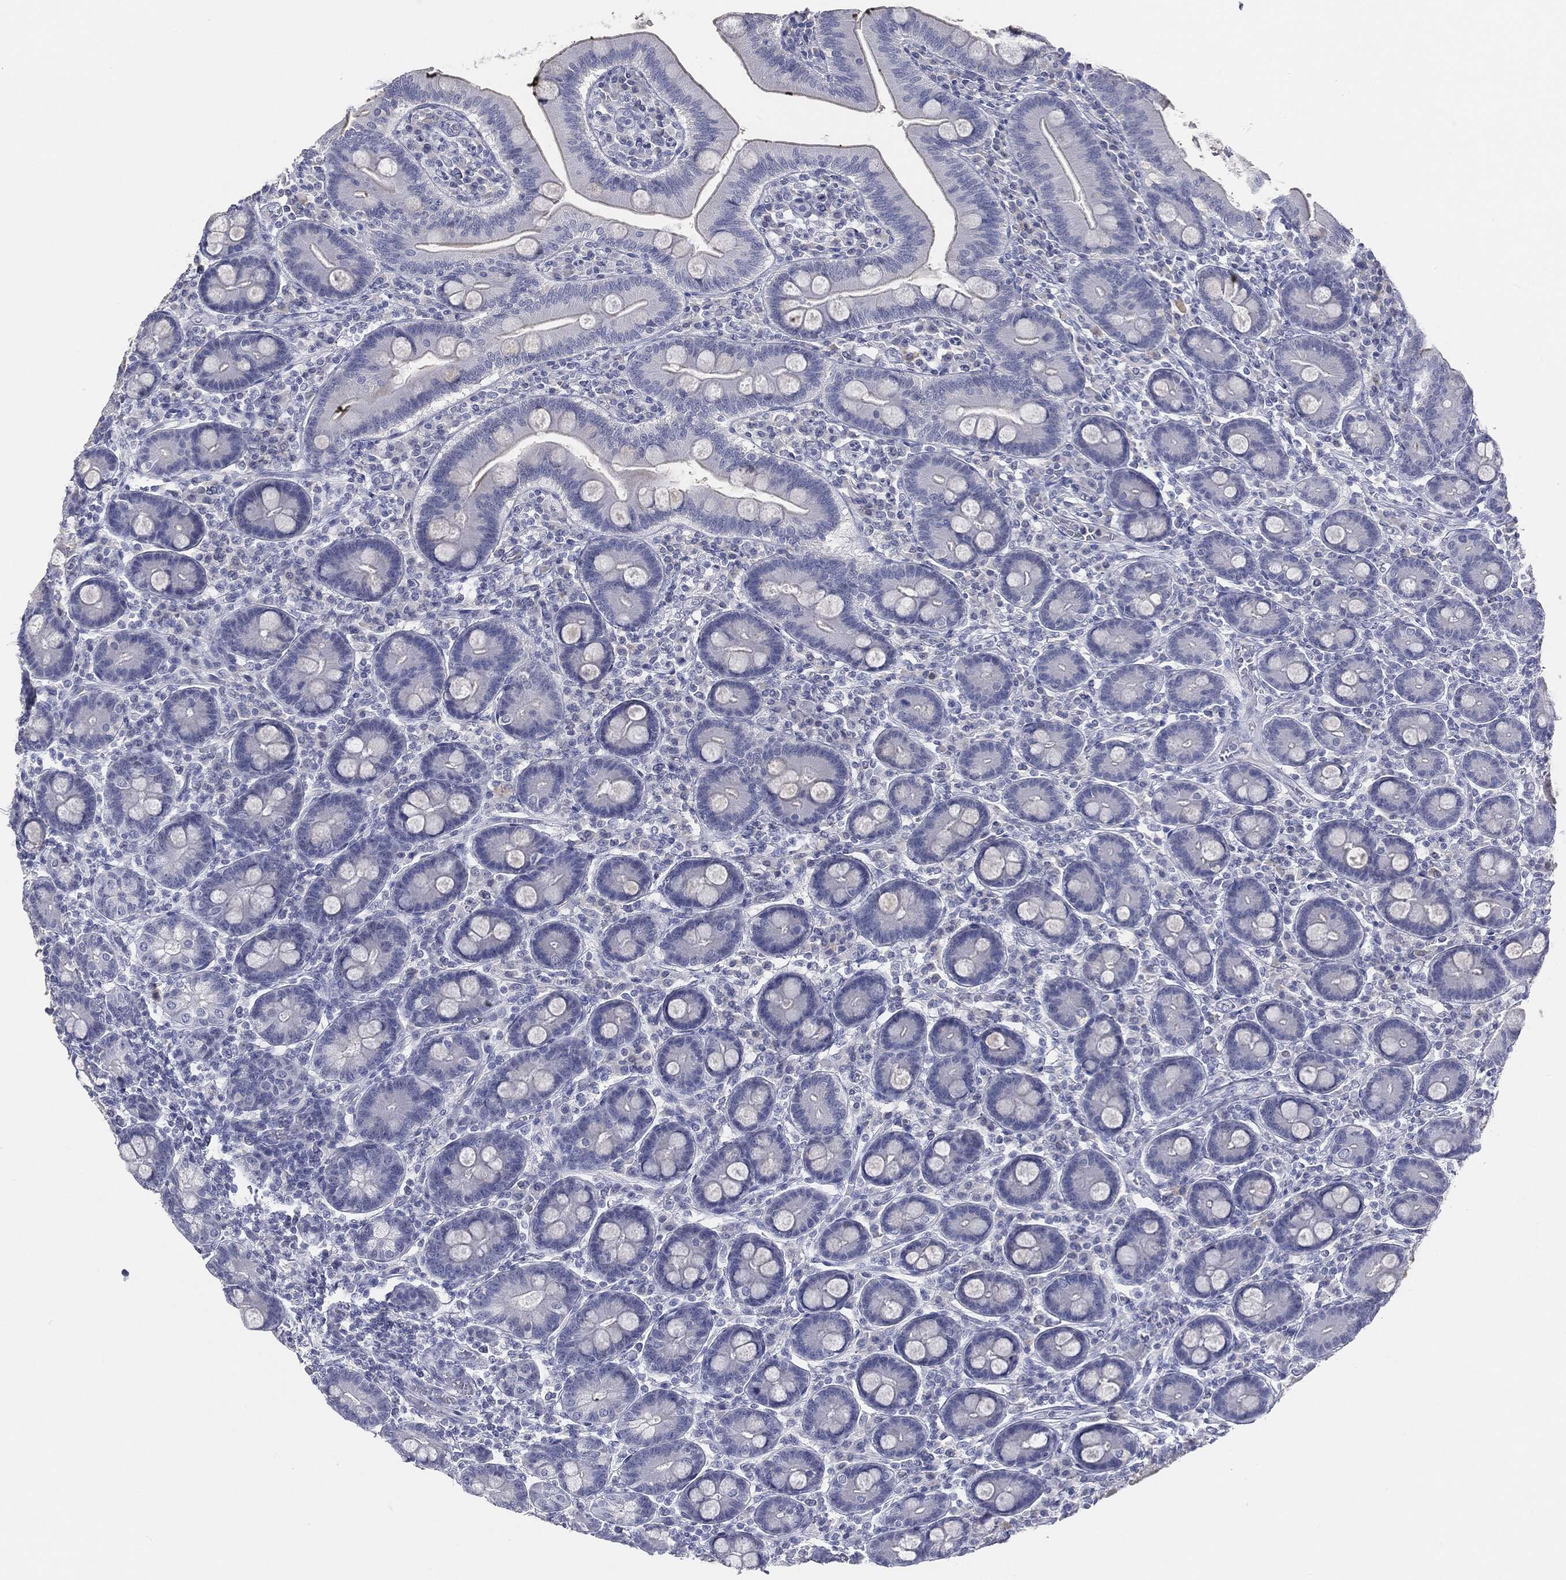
{"staining": {"intensity": "negative", "quantity": "none", "location": "none"}, "tissue": "duodenum", "cell_type": "Glandular cells", "image_type": "normal", "snomed": [{"axis": "morphology", "description": "Normal tissue, NOS"}, {"axis": "topography", "description": "Duodenum"}], "caption": "This is a photomicrograph of immunohistochemistry staining of unremarkable duodenum, which shows no positivity in glandular cells. Nuclei are stained in blue.", "gene": "CGB1", "patient": {"sex": "male", "age": 59}}